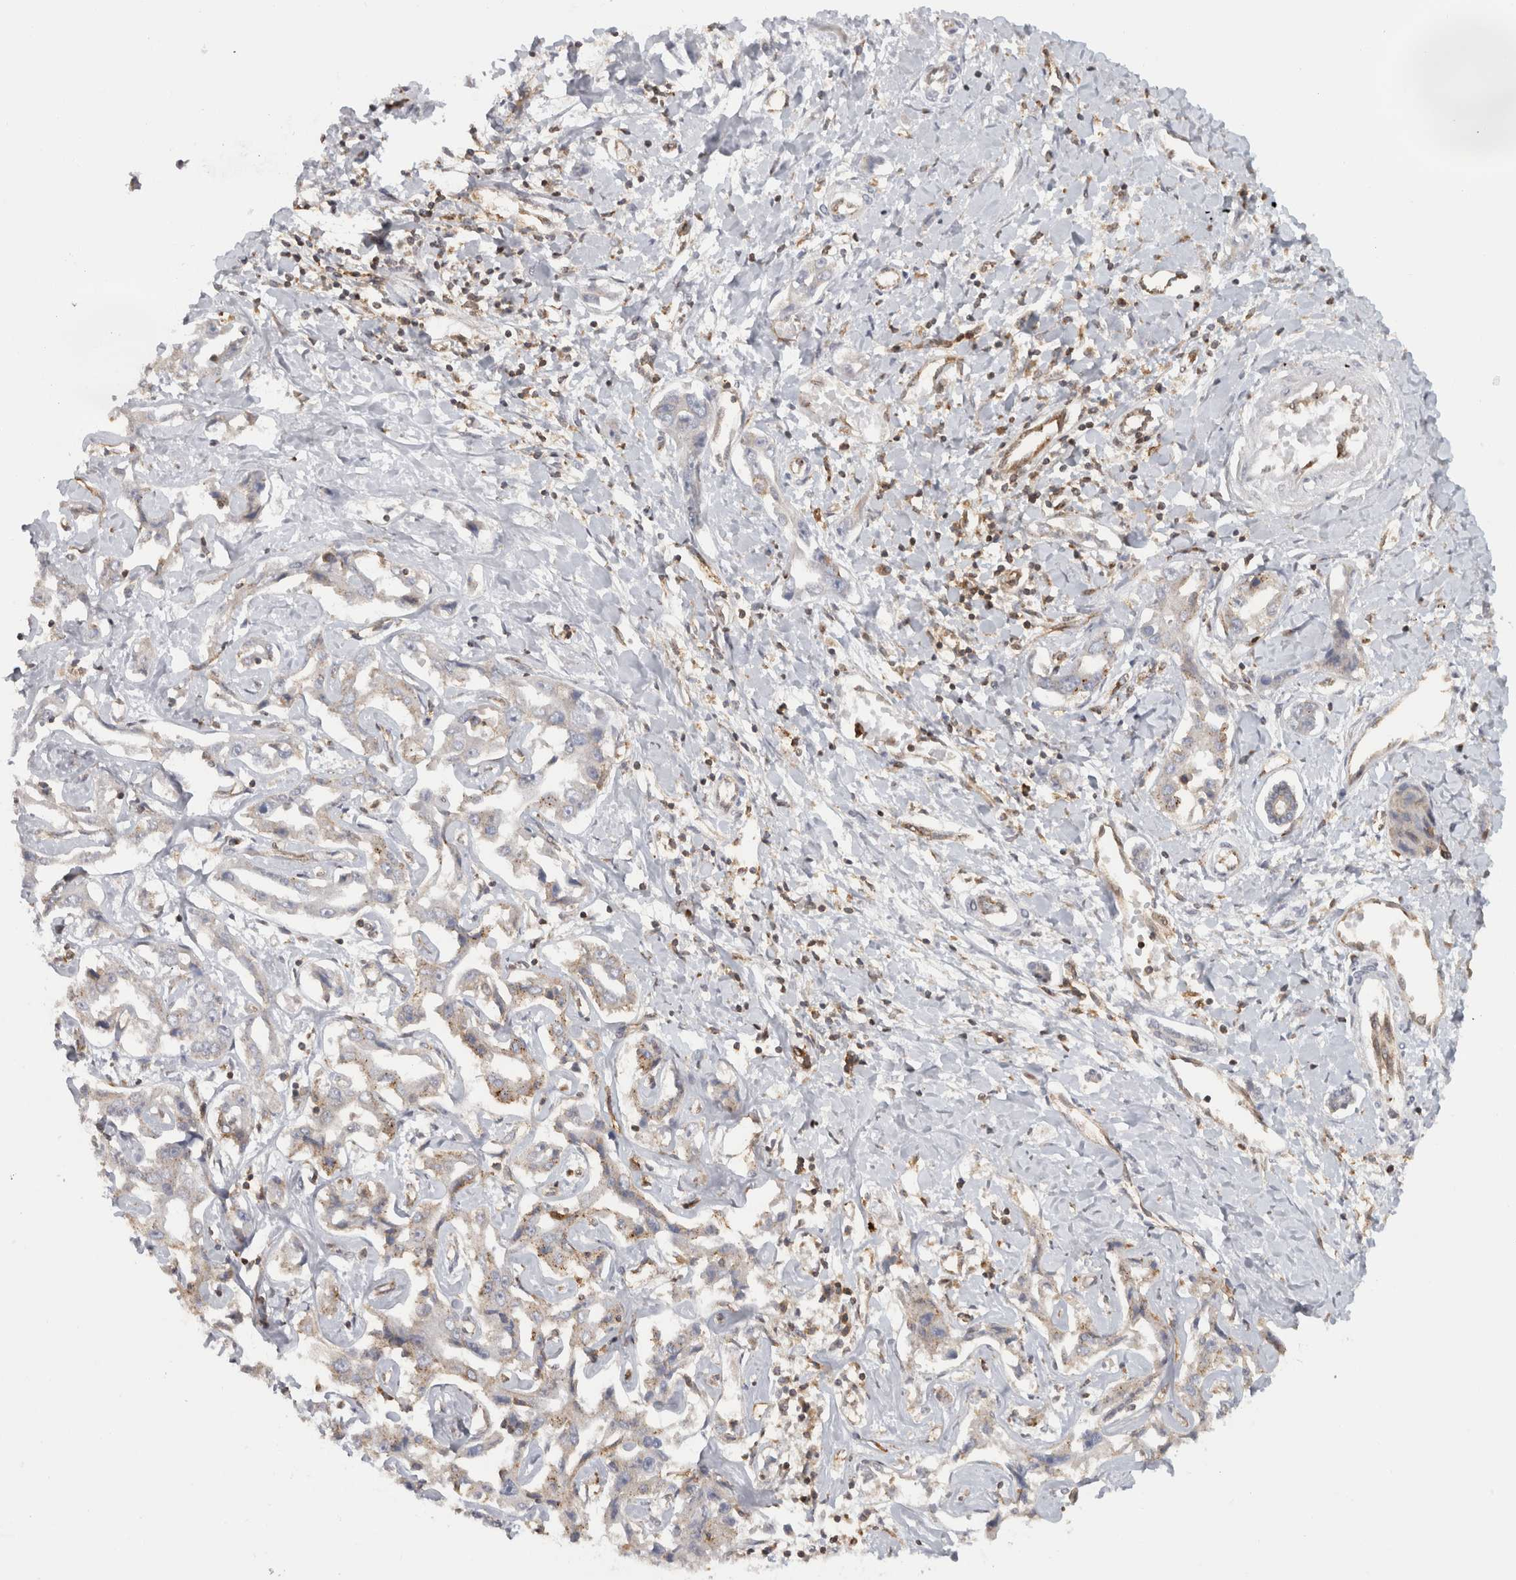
{"staining": {"intensity": "weak", "quantity": "<25%", "location": "cytoplasmic/membranous"}, "tissue": "liver cancer", "cell_type": "Tumor cells", "image_type": "cancer", "snomed": [{"axis": "morphology", "description": "Cholangiocarcinoma"}, {"axis": "topography", "description": "Liver"}], "caption": "Immunohistochemical staining of liver cancer (cholangiocarcinoma) shows no significant staining in tumor cells. (DAB (3,3'-diaminobenzidine) IHC visualized using brightfield microscopy, high magnification).", "gene": "HLA-E", "patient": {"sex": "male", "age": 59}}